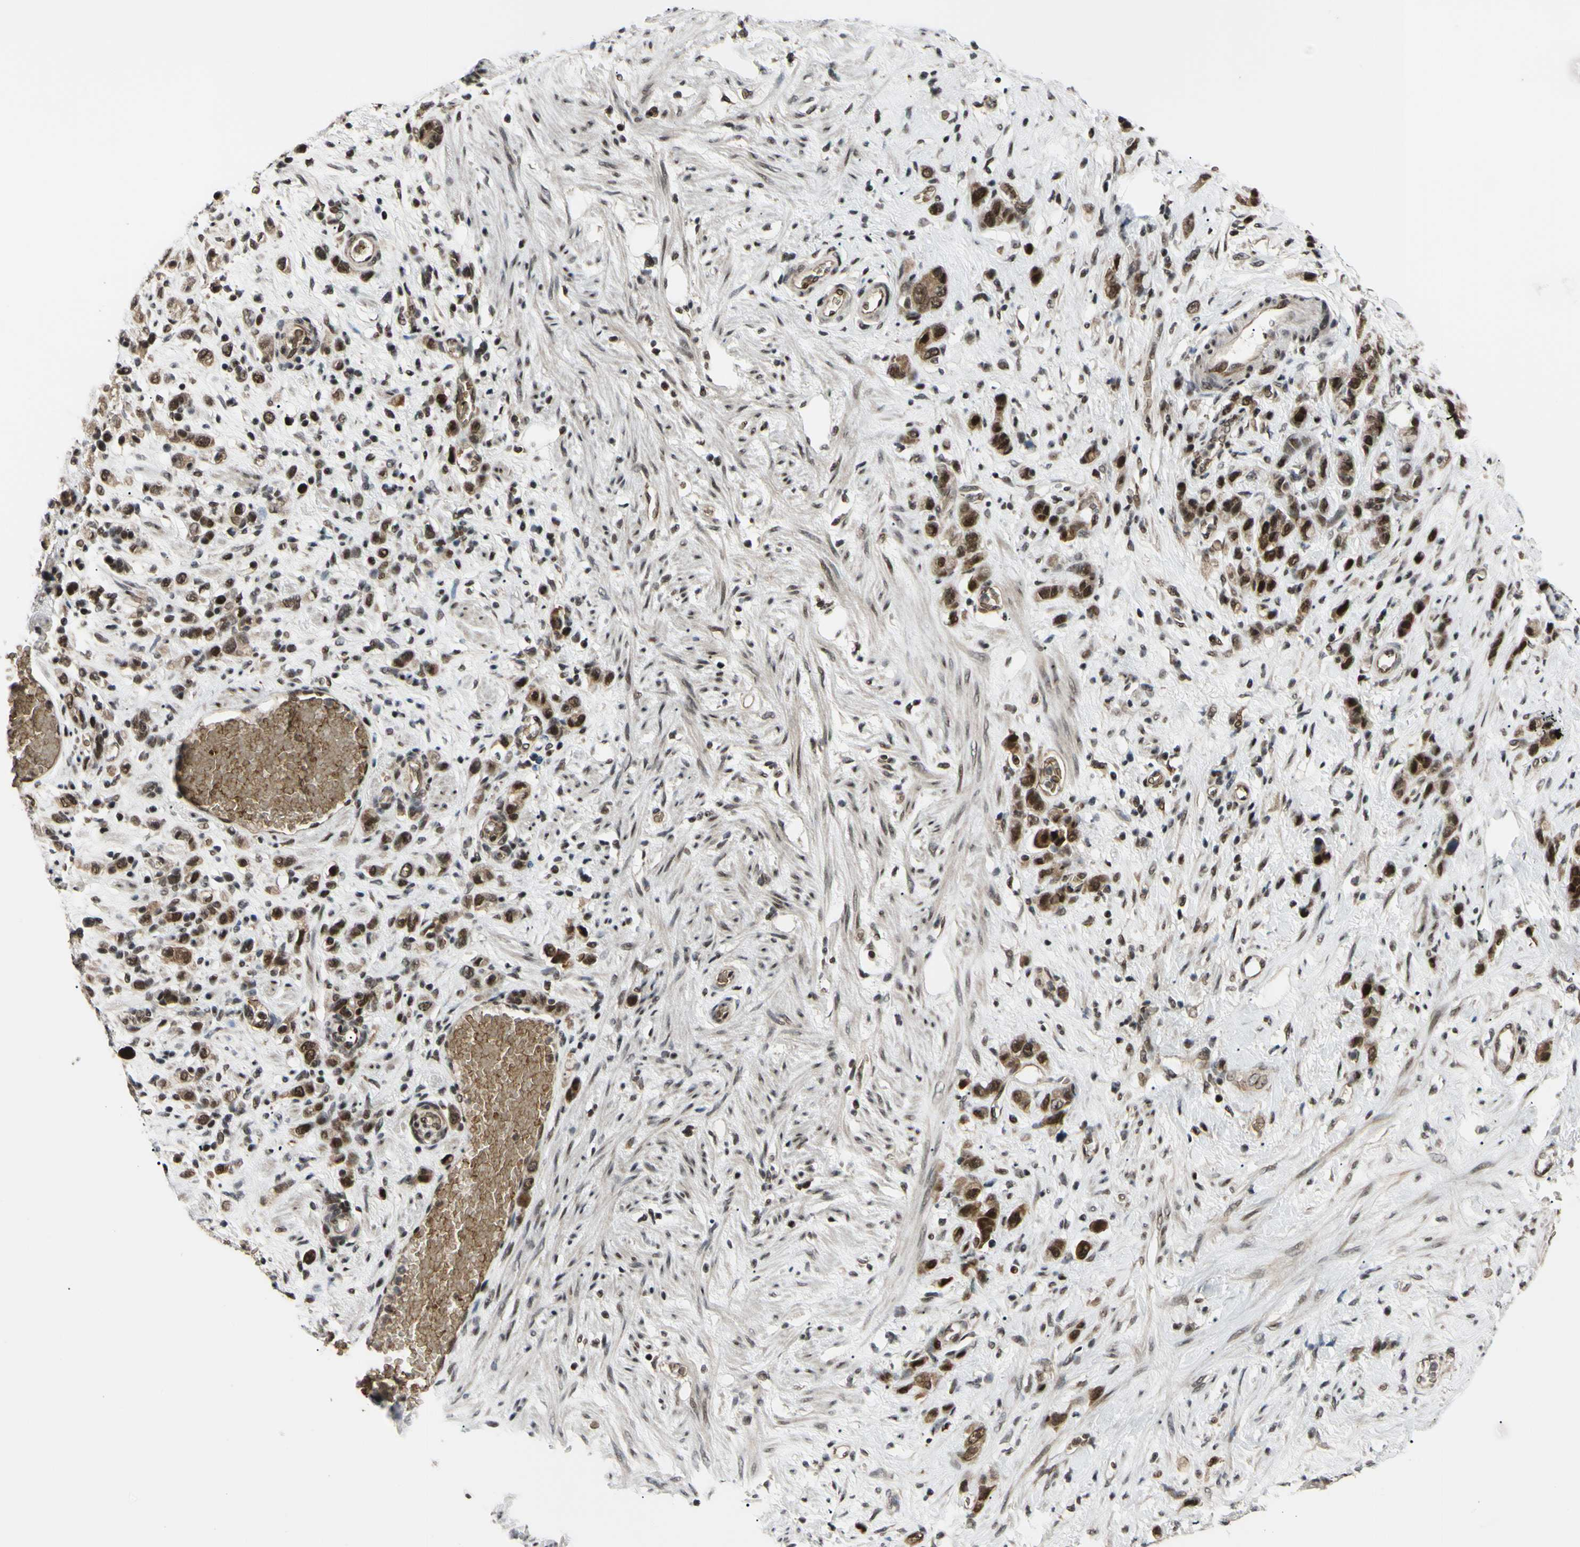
{"staining": {"intensity": "strong", "quantity": ">75%", "location": "cytoplasmic/membranous,nuclear"}, "tissue": "stomach cancer", "cell_type": "Tumor cells", "image_type": "cancer", "snomed": [{"axis": "morphology", "description": "Adenocarcinoma, NOS"}, {"axis": "morphology", "description": "Adenocarcinoma, High grade"}, {"axis": "topography", "description": "Stomach, upper"}, {"axis": "topography", "description": "Stomach, lower"}], "caption": "Stomach cancer tissue exhibits strong cytoplasmic/membranous and nuclear expression in approximately >75% of tumor cells Immunohistochemistry stains the protein of interest in brown and the nuclei are stained blue.", "gene": "THAP12", "patient": {"sex": "female", "age": 65}}